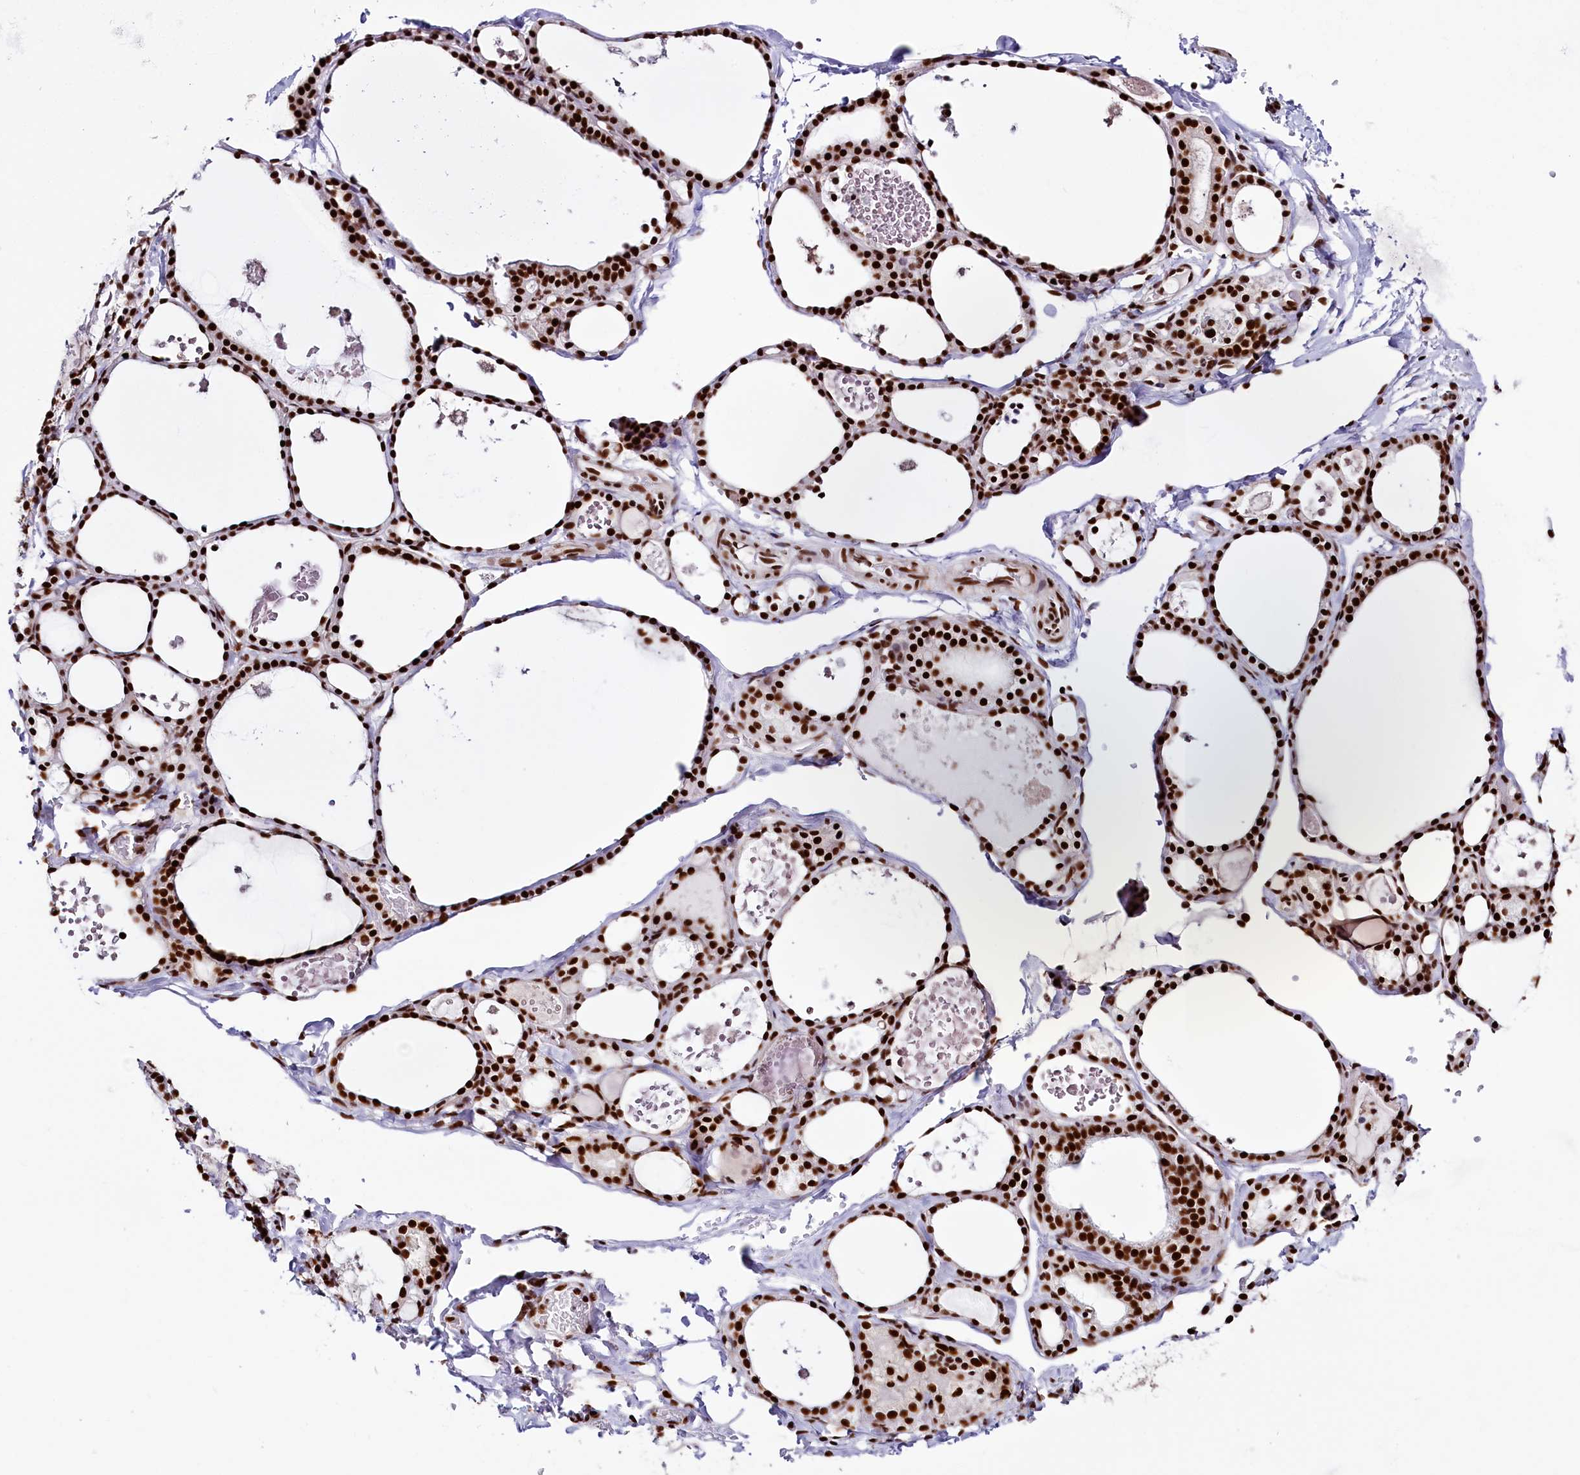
{"staining": {"intensity": "strong", "quantity": ">75%", "location": "nuclear"}, "tissue": "thyroid gland", "cell_type": "Glandular cells", "image_type": "normal", "snomed": [{"axis": "morphology", "description": "Normal tissue, NOS"}, {"axis": "topography", "description": "Thyroid gland"}], "caption": "Brown immunohistochemical staining in benign human thyroid gland displays strong nuclear staining in about >75% of glandular cells. The staining was performed using DAB, with brown indicating positive protein expression. Nuclei are stained blue with hematoxylin.", "gene": "SNRNP70", "patient": {"sex": "male", "age": 56}}